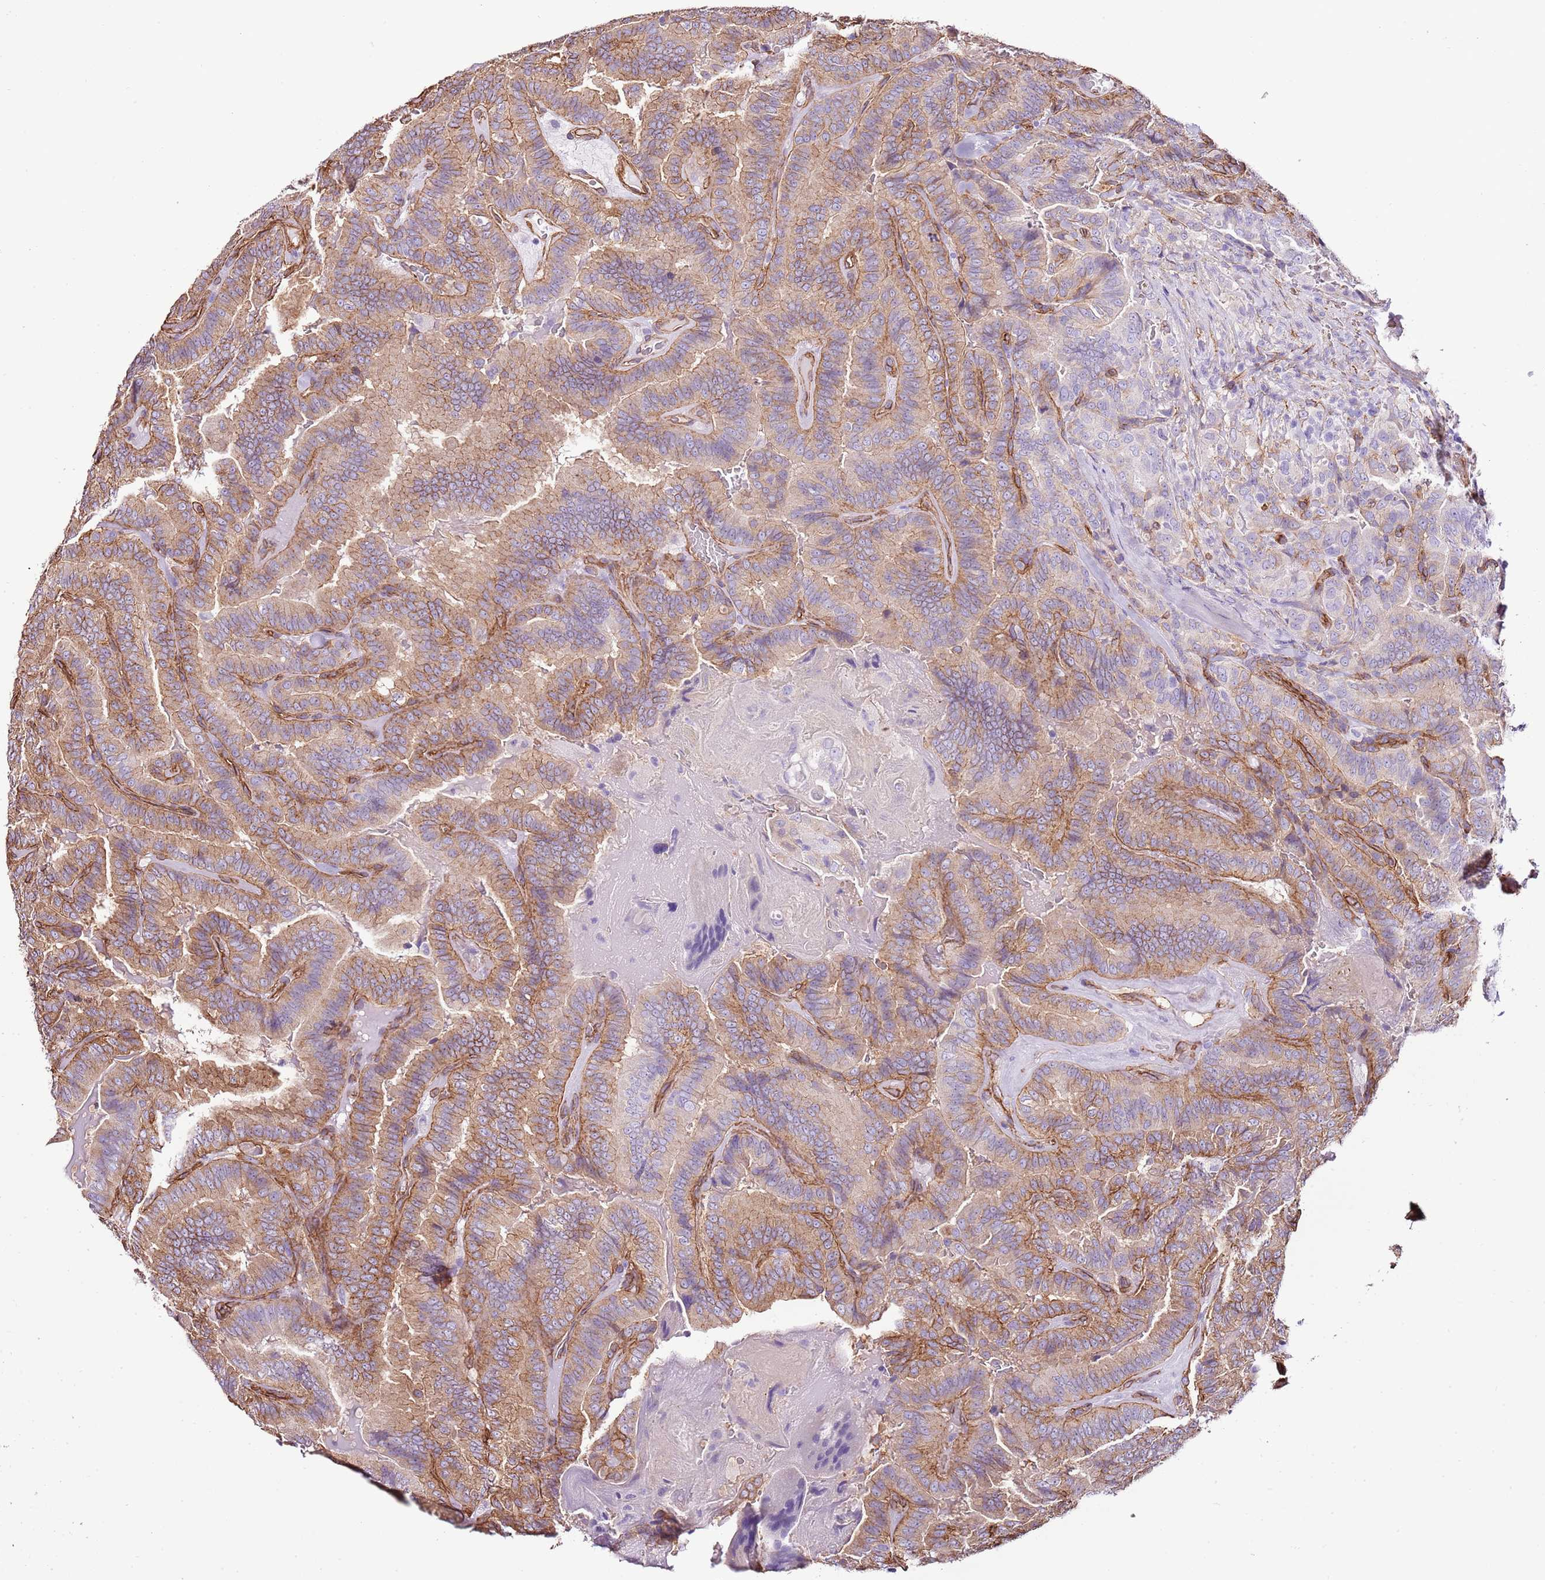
{"staining": {"intensity": "moderate", "quantity": ">75%", "location": "cytoplasmic/membranous"}, "tissue": "thyroid cancer", "cell_type": "Tumor cells", "image_type": "cancer", "snomed": [{"axis": "morphology", "description": "Papillary adenocarcinoma, NOS"}, {"axis": "topography", "description": "Thyroid gland"}], "caption": "Human papillary adenocarcinoma (thyroid) stained with a protein marker reveals moderate staining in tumor cells.", "gene": "CTDSPL", "patient": {"sex": "male", "age": 61}}